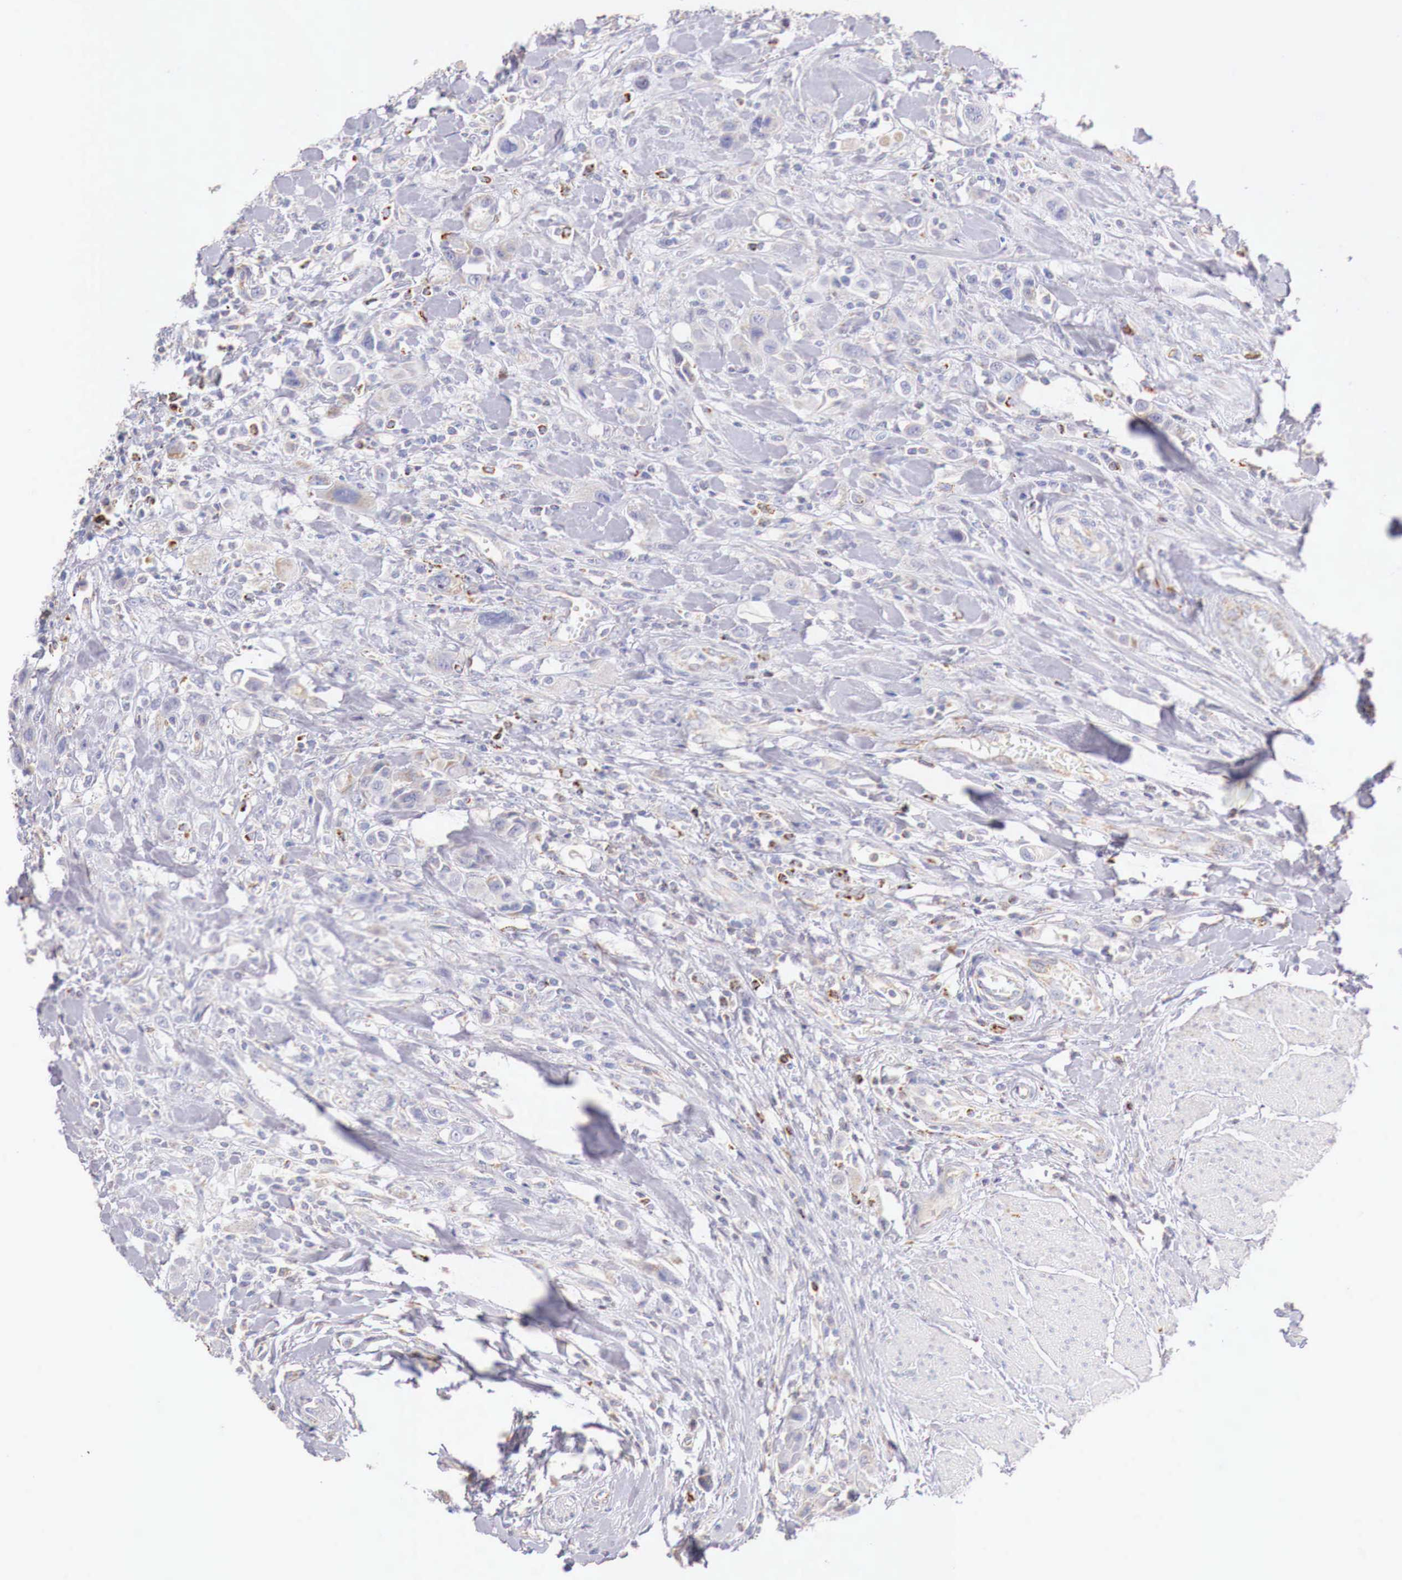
{"staining": {"intensity": "weak", "quantity": "<25%", "location": "cytoplasmic/membranous"}, "tissue": "urothelial cancer", "cell_type": "Tumor cells", "image_type": "cancer", "snomed": [{"axis": "morphology", "description": "Urothelial carcinoma, High grade"}, {"axis": "topography", "description": "Urinary bladder"}], "caption": "The histopathology image displays no significant expression in tumor cells of urothelial cancer. The staining was performed using DAB (3,3'-diaminobenzidine) to visualize the protein expression in brown, while the nuclei were stained in blue with hematoxylin (Magnification: 20x).", "gene": "IDH3G", "patient": {"sex": "male", "age": 50}}